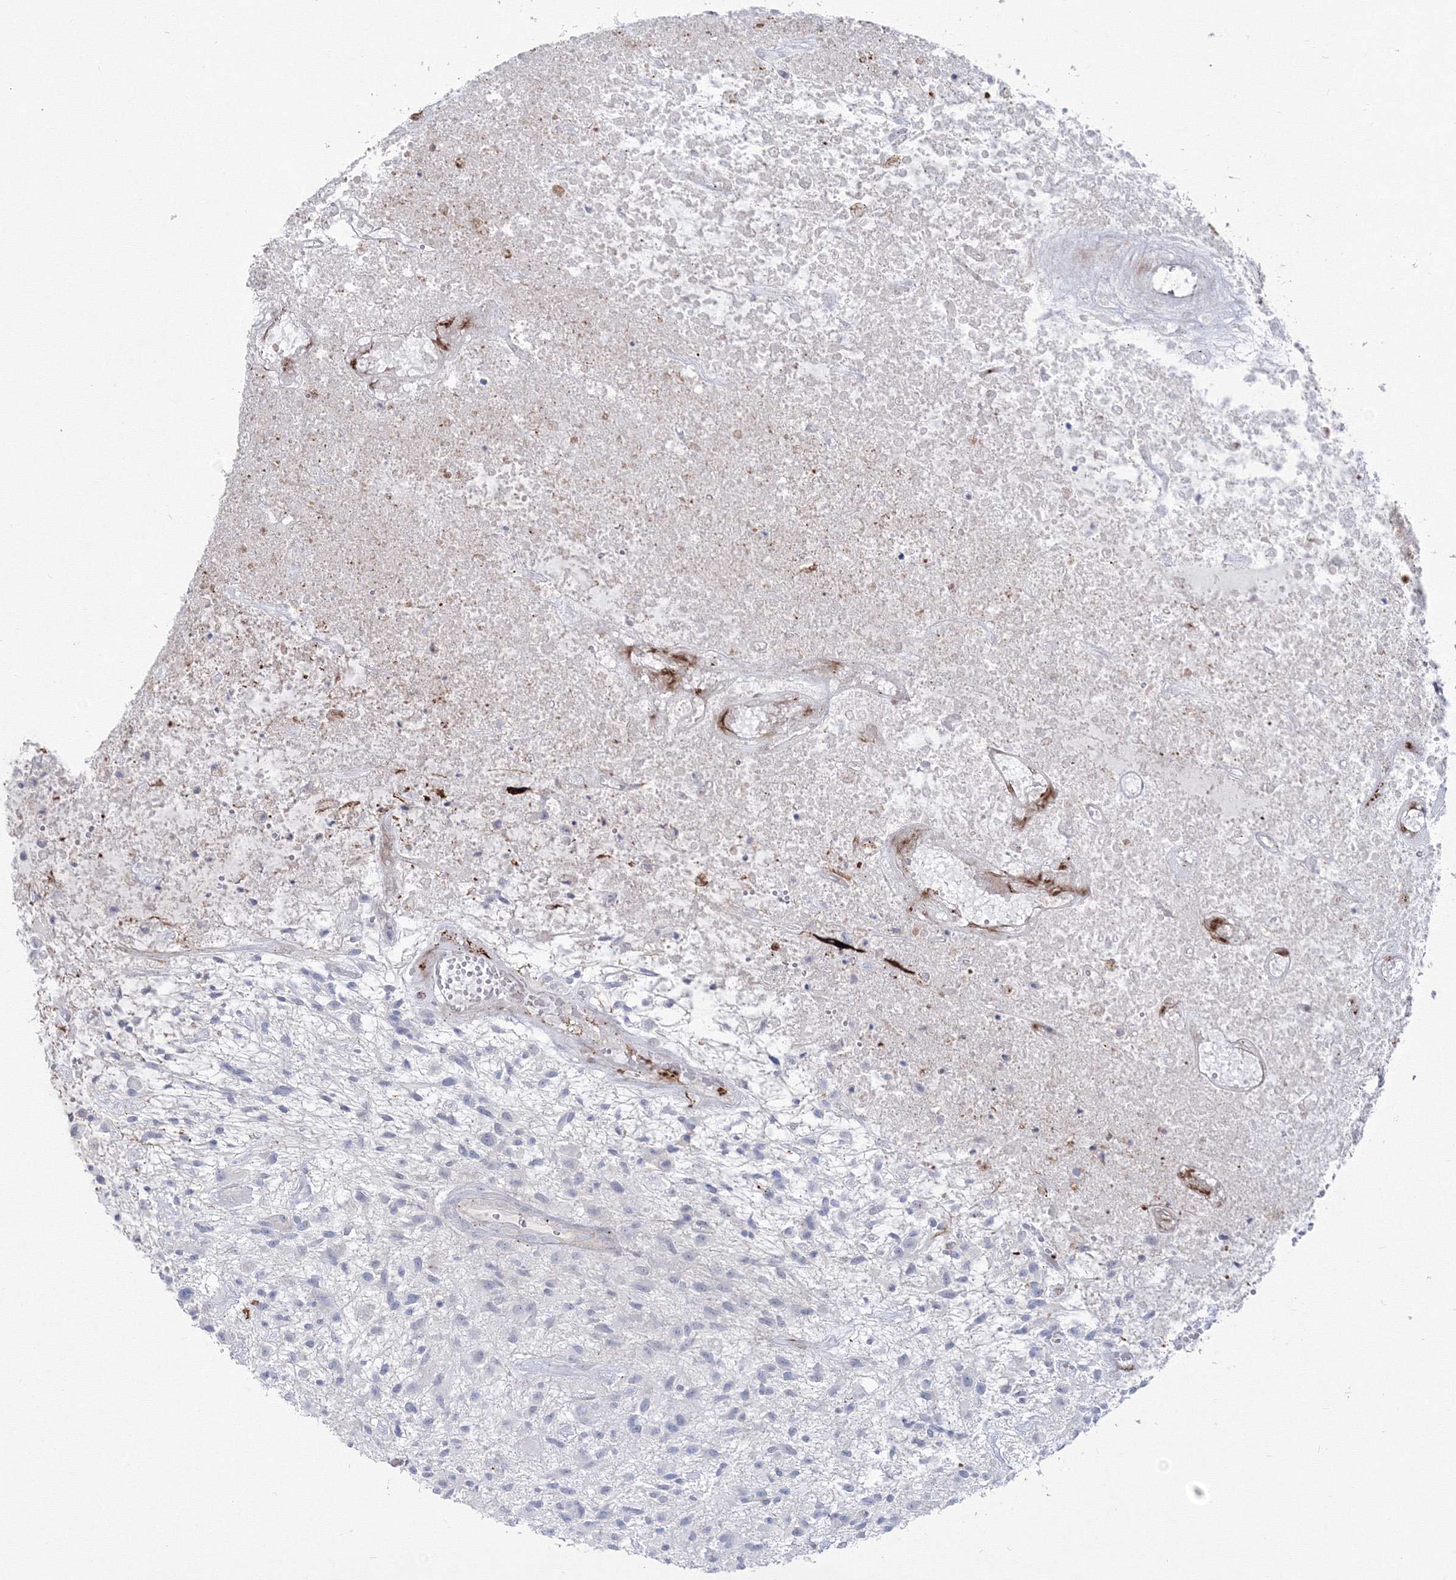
{"staining": {"intensity": "negative", "quantity": "none", "location": "none"}, "tissue": "glioma", "cell_type": "Tumor cells", "image_type": "cancer", "snomed": [{"axis": "morphology", "description": "Glioma, malignant, High grade"}, {"axis": "topography", "description": "Brain"}], "caption": "Tumor cells show no significant staining in glioma.", "gene": "HYAL2", "patient": {"sex": "male", "age": 47}}